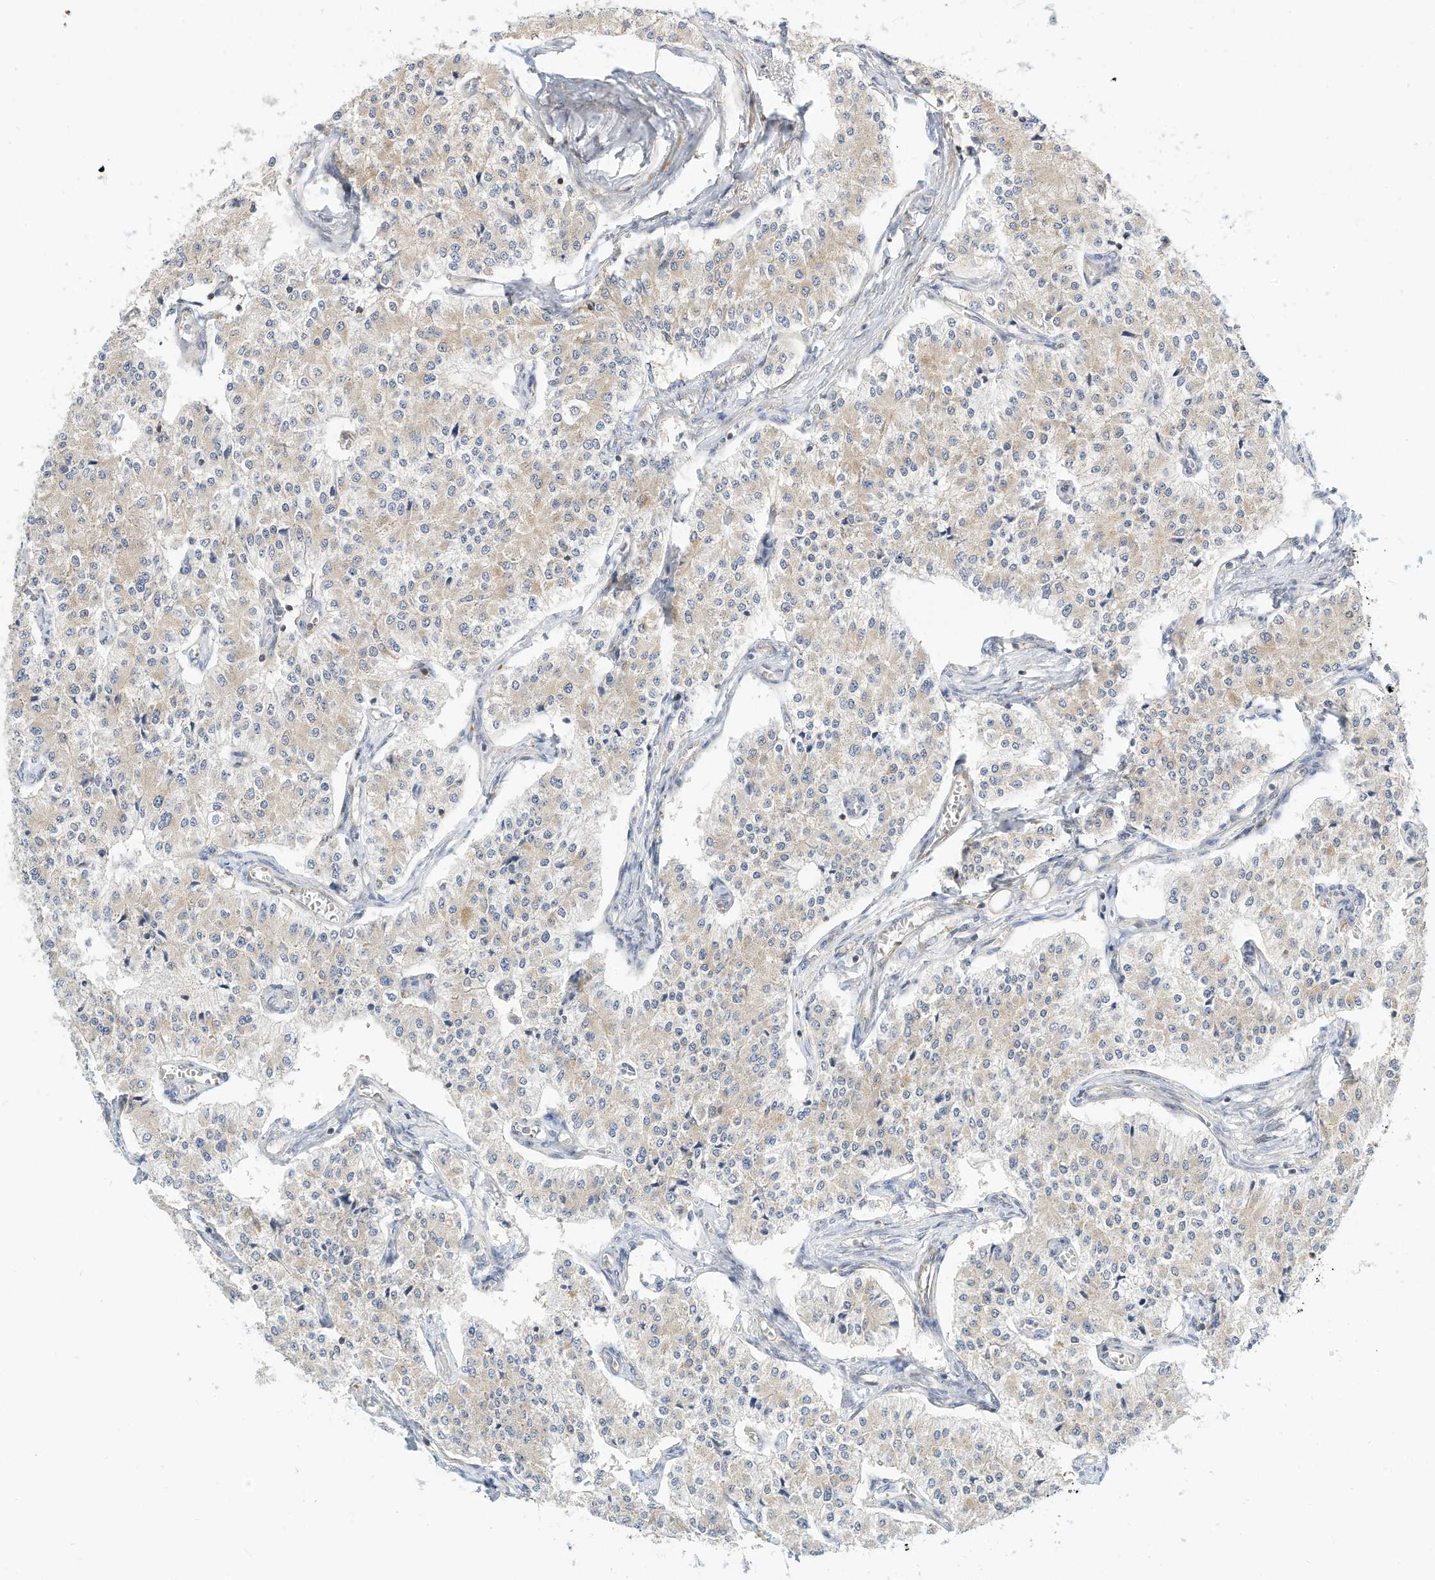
{"staining": {"intensity": "negative", "quantity": "none", "location": "none"}, "tissue": "carcinoid", "cell_type": "Tumor cells", "image_type": "cancer", "snomed": [{"axis": "morphology", "description": "Carcinoid, malignant, NOS"}, {"axis": "topography", "description": "Colon"}], "caption": "IHC micrograph of neoplastic tissue: malignant carcinoid stained with DAB demonstrates no significant protein positivity in tumor cells. (DAB immunohistochemistry (IHC), high magnification).", "gene": "OFD1", "patient": {"sex": "female", "age": 52}}